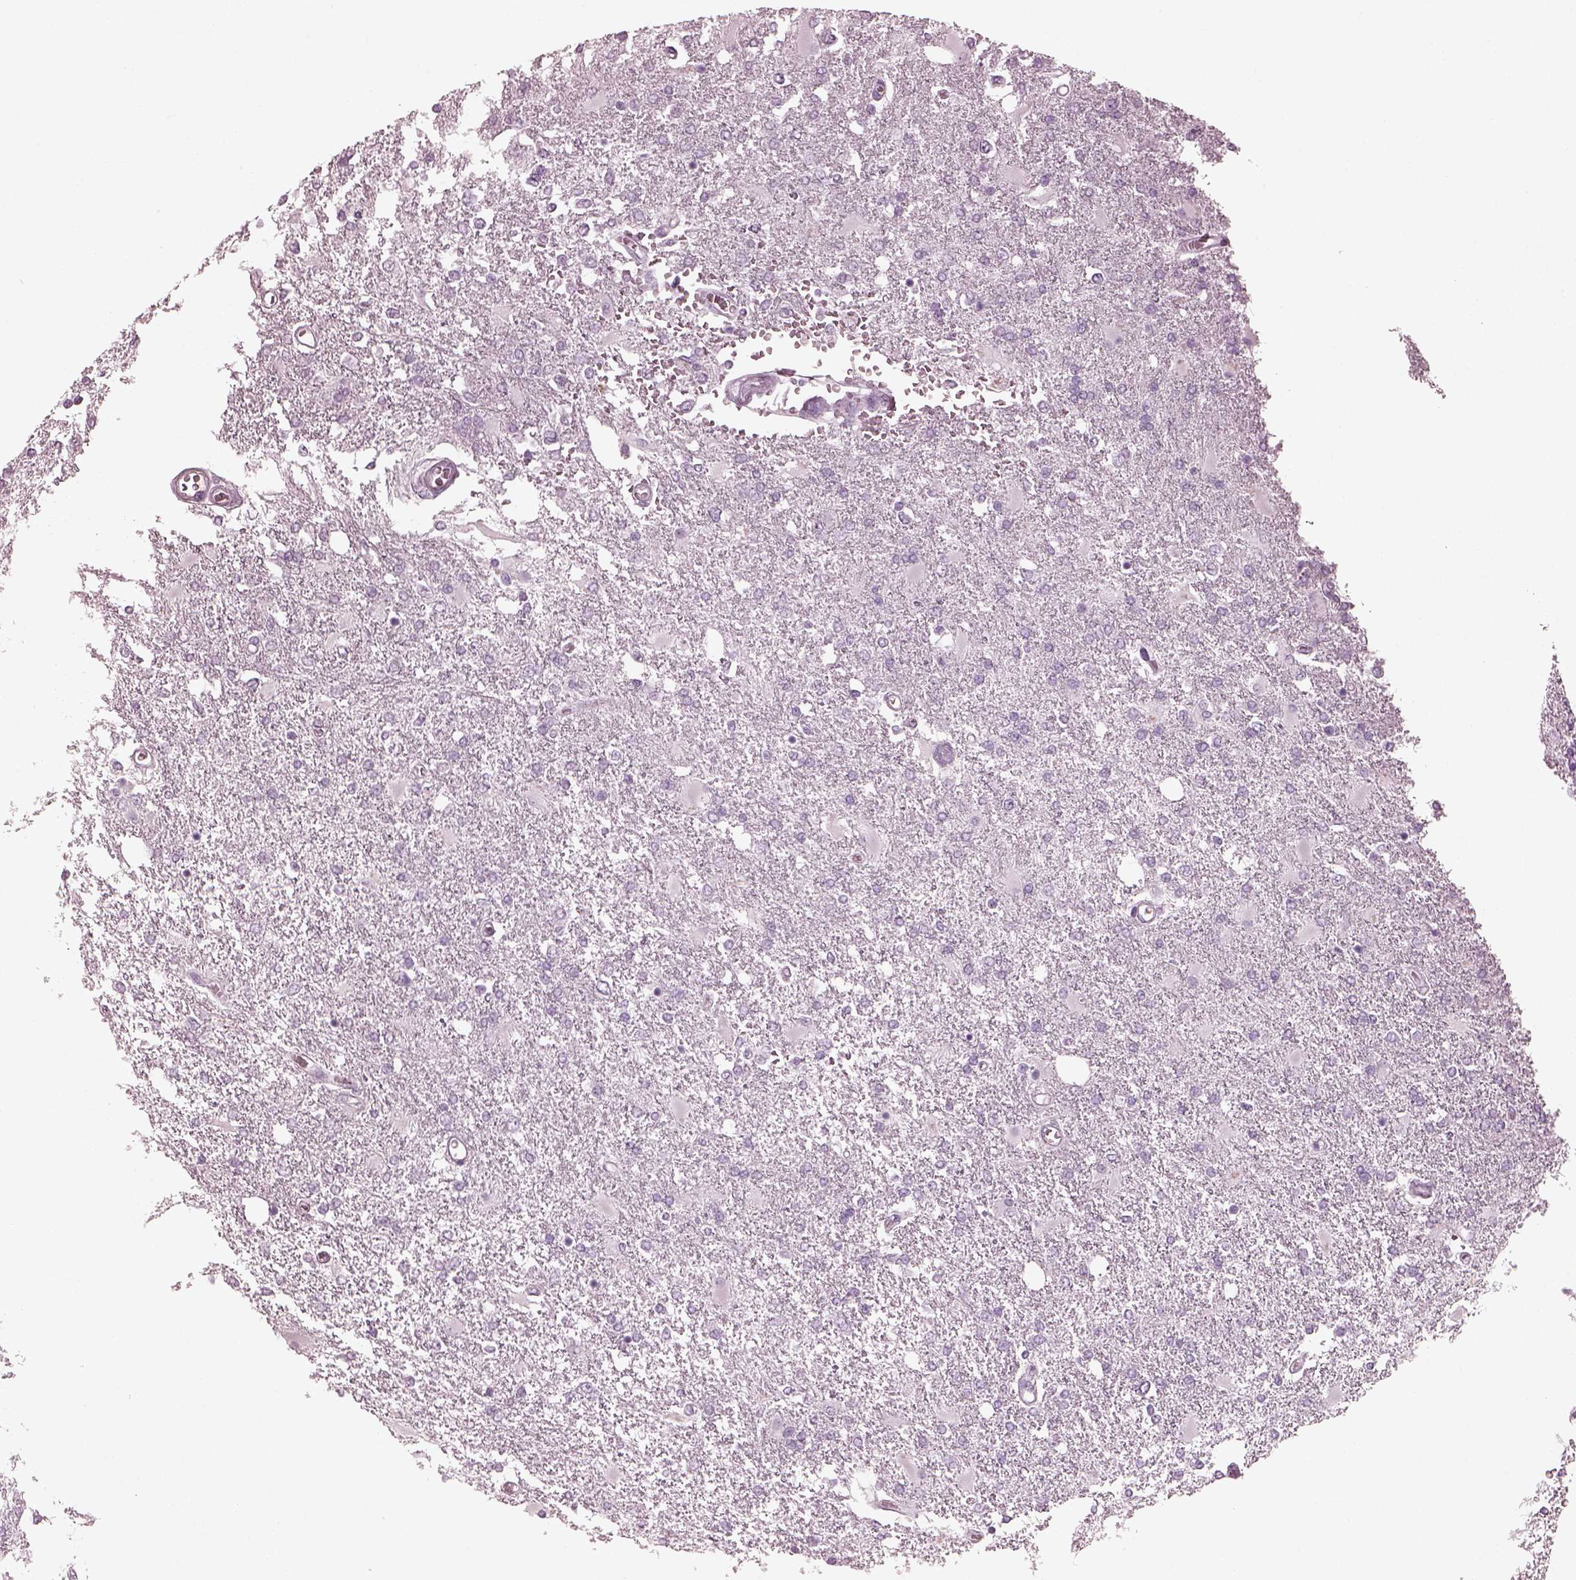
{"staining": {"intensity": "negative", "quantity": "none", "location": "none"}, "tissue": "glioma", "cell_type": "Tumor cells", "image_type": "cancer", "snomed": [{"axis": "morphology", "description": "Glioma, malignant, High grade"}, {"axis": "topography", "description": "Cerebral cortex"}], "caption": "Malignant glioma (high-grade) was stained to show a protein in brown. There is no significant positivity in tumor cells. (Brightfield microscopy of DAB (3,3'-diaminobenzidine) IHC at high magnification).", "gene": "C2orf81", "patient": {"sex": "male", "age": 79}}